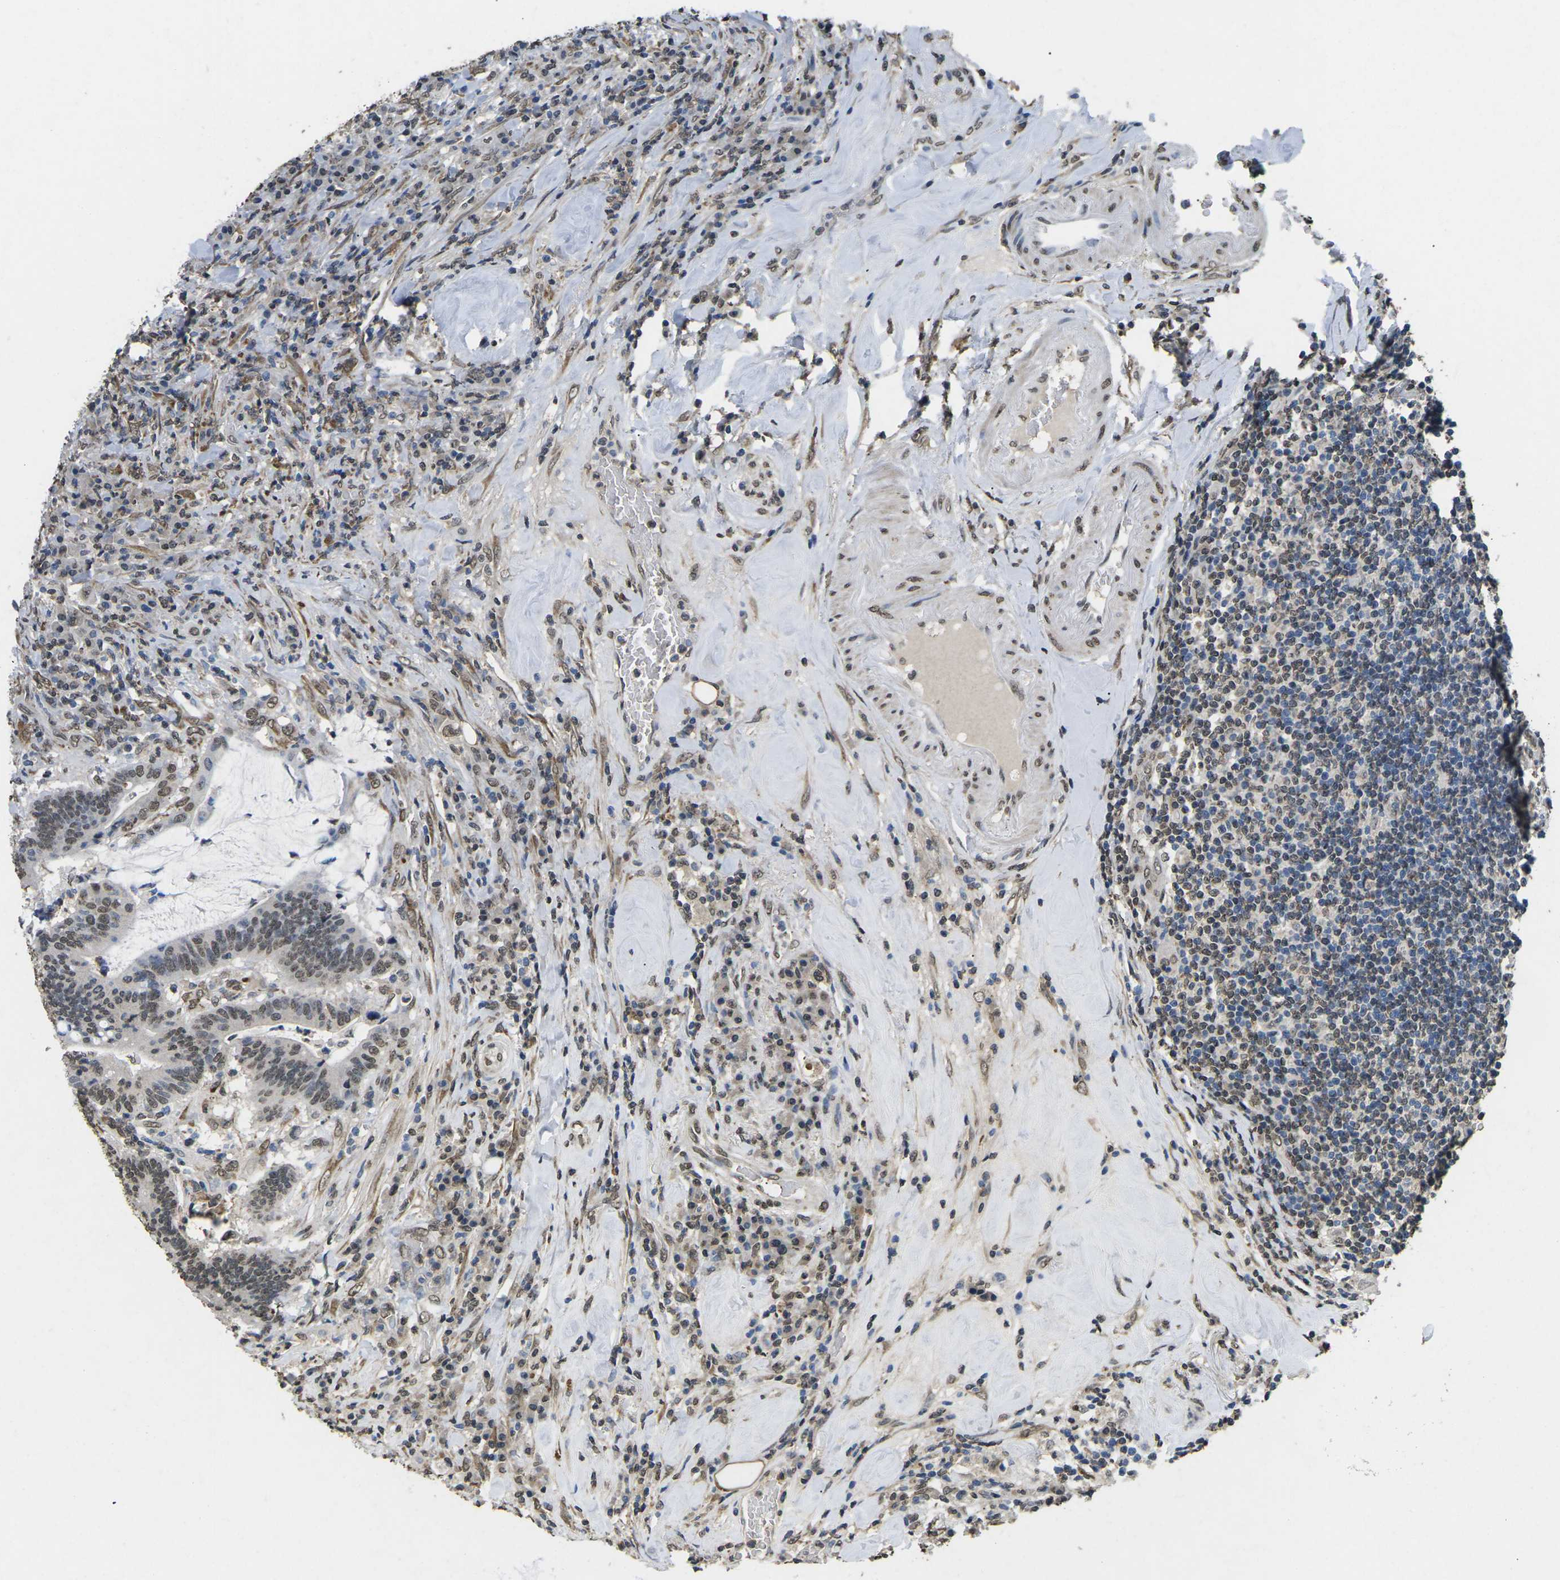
{"staining": {"intensity": "weak", "quantity": "25%-75%", "location": "nuclear"}, "tissue": "colorectal cancer", "cell_type": "Tumor cells", "image_type": "cancer", "snomed": [{"axis": "morphology", "description": "Normal tissue, NOS"}, {"axis": "morphology", "description": "Adenocarcinoma, NOS"}, {"axis": "topography", "description": "Colon"}], "caption": "DAB (3,3'-diaminobenzidine) immunohistochemical staining of colorectal adenocarcinoma shows weak nuclear protein expression in about 25%-75% of tumor cells.", "gene": "SCNN1B", "patient": {"sex": "female", "age": 66}}